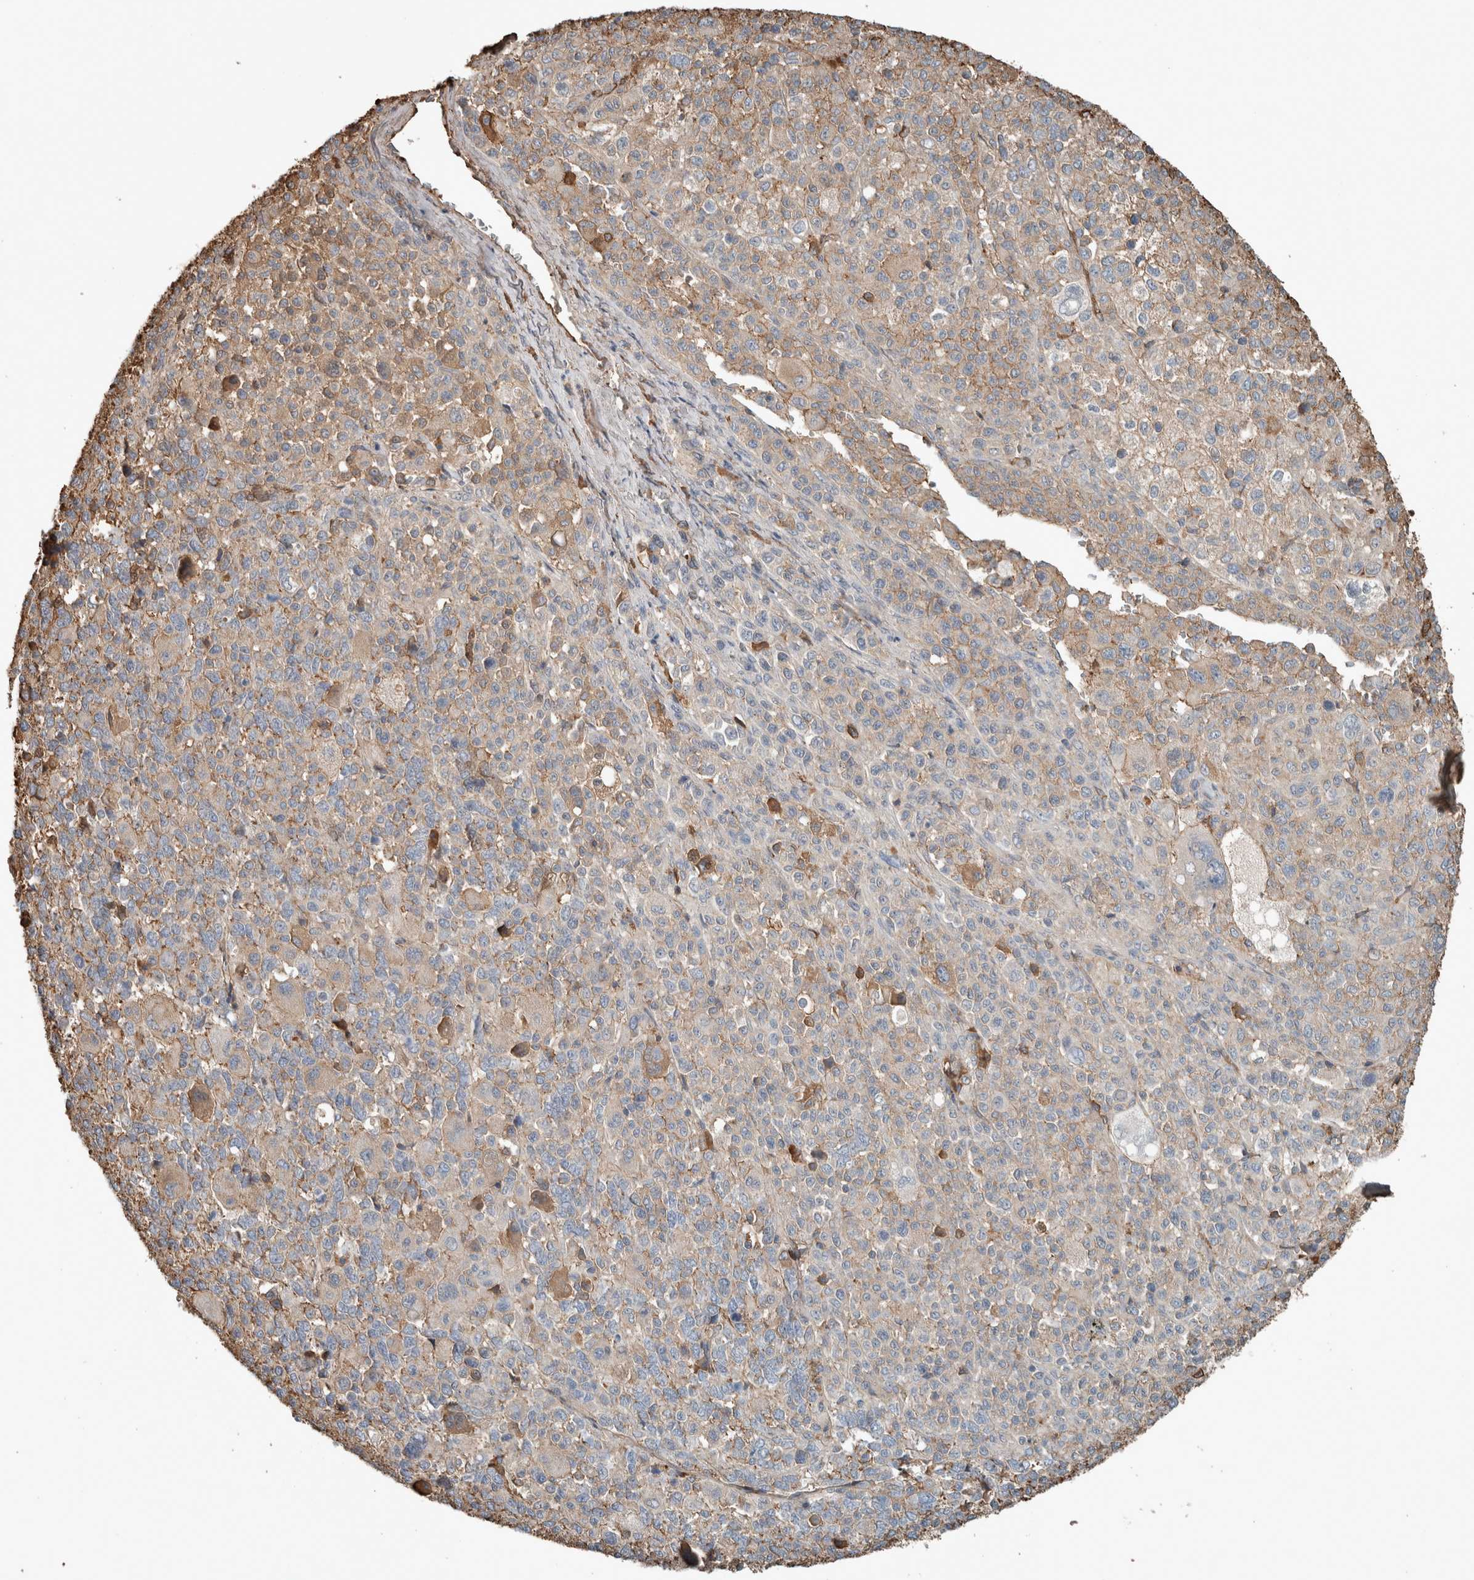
{"staining": {"intensity": "weak", "quantity": "25%-75%", "location": "cytoplasmic/membranous"}, "tissue": "melanoma", "cell_type": "Tumor cells", "image_type": "cancer", "snomed": [{"axis": "morphology", "description": "Malignant melanoma, Metastatic site"}, {"axis": "topography", "description": "Skin"}], "caption": "Immunohistochemical staining of melanoma demonstrates weak cytoplasmic/membranous protein staining in about 25%-75% of tumor cells.", "gene": "USP34", "patient": {"sex": "female", "age": 74}}